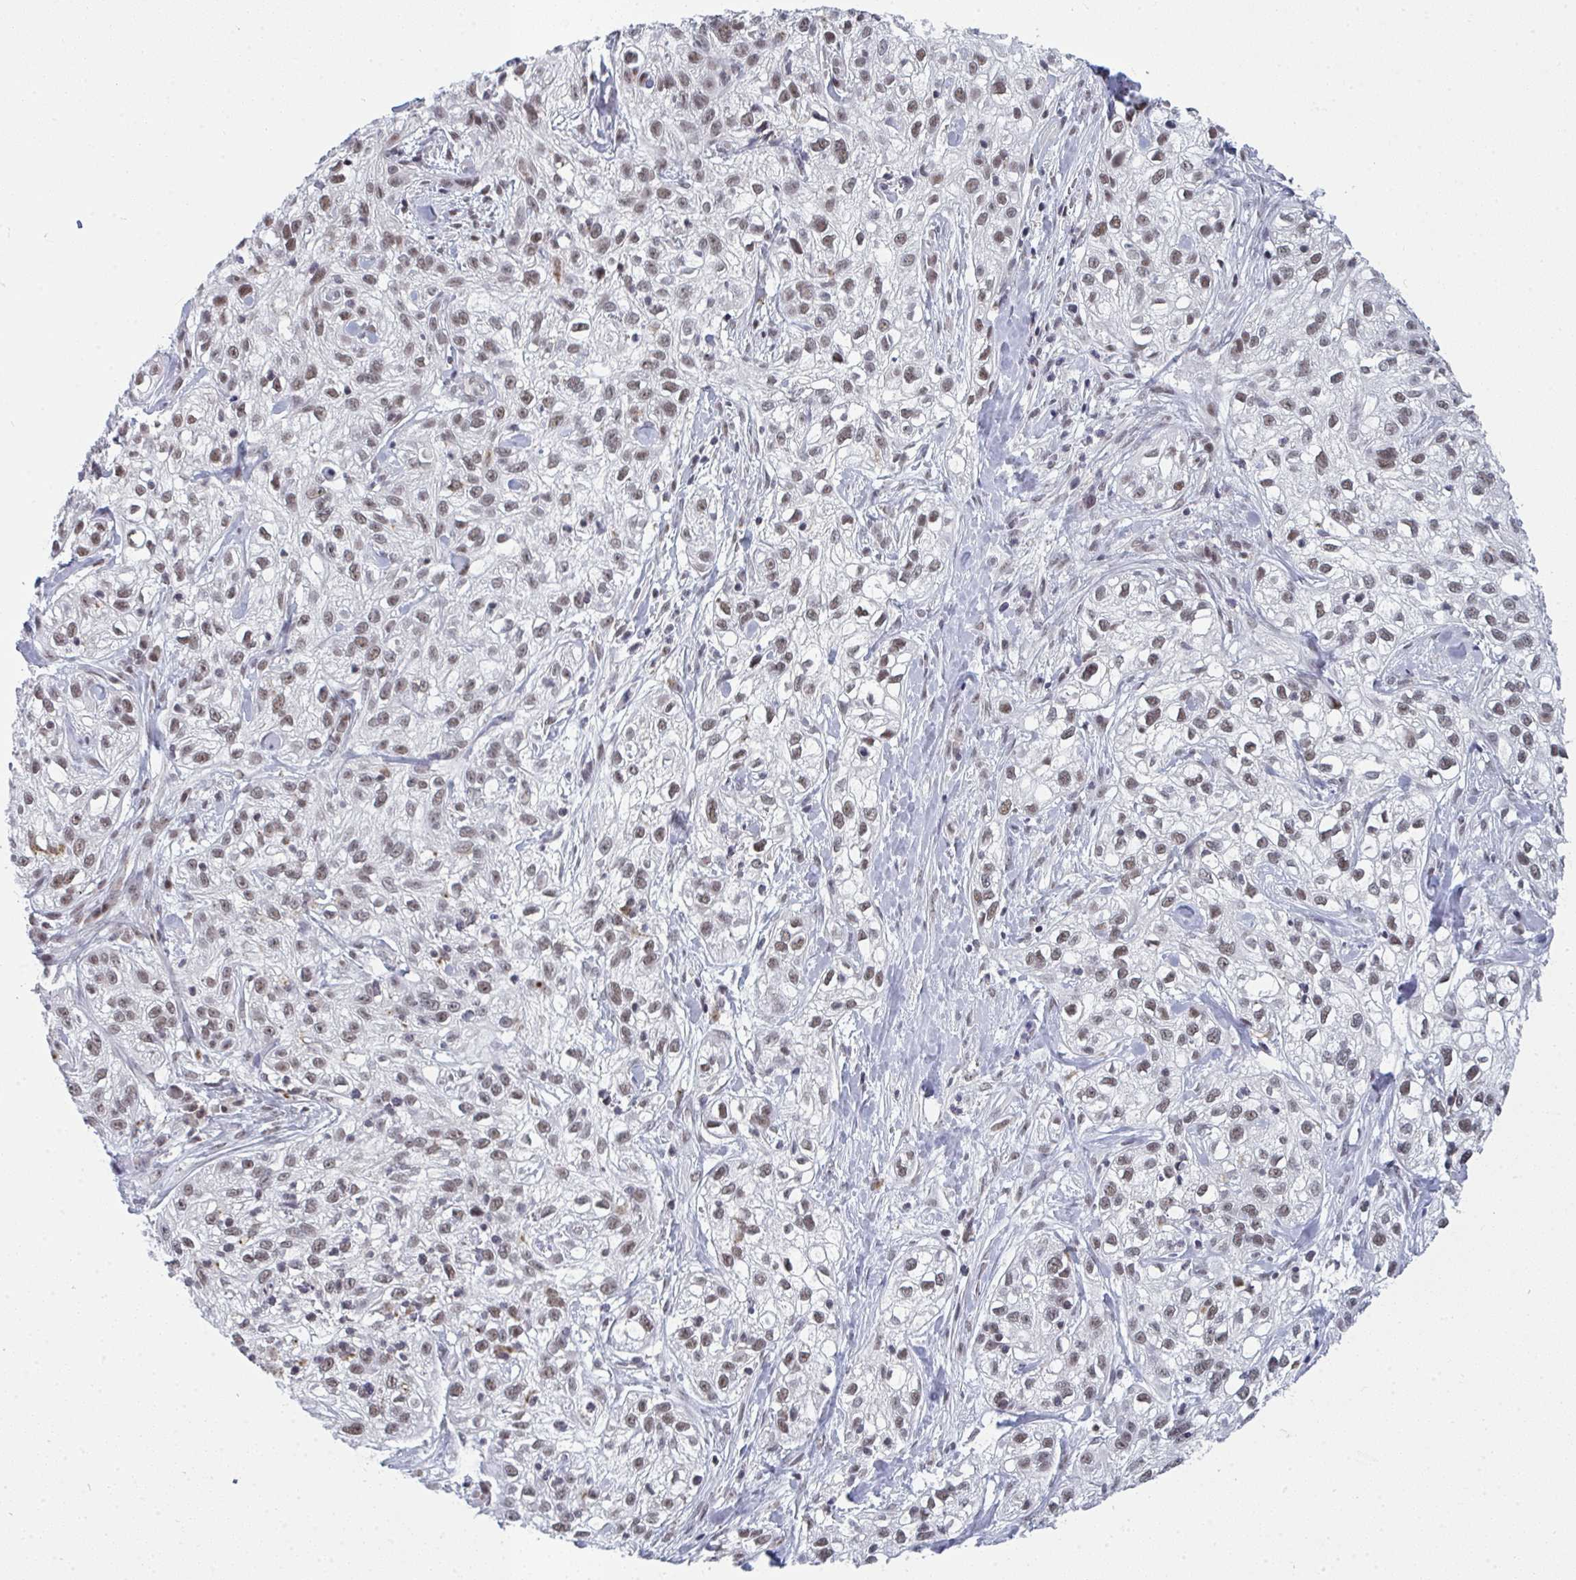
{"staining": {"intensity": "weak", "quantity": ">75%", "location": "nuclear"}, "tissue": "skin cancer", "cell_type": "Tumor cells", "image_type": "cancer", "snomed": [{"axis": "morphology", "description": "Squamous cell carcinoma, NOS"}, {"axis": "topography", "description": "Skin"}], "caption": "Immunohistochemistry image of neoplastic tissue: skin cancer (squamous cell carcinoma) stained using IHC exhibits low levels of weak protein expression localized specifically in the nuclear of tumor cells, appearing as a nuclear brown color.", "gene": "ATF1", "patient": {"sex": "male", "age": 82}}